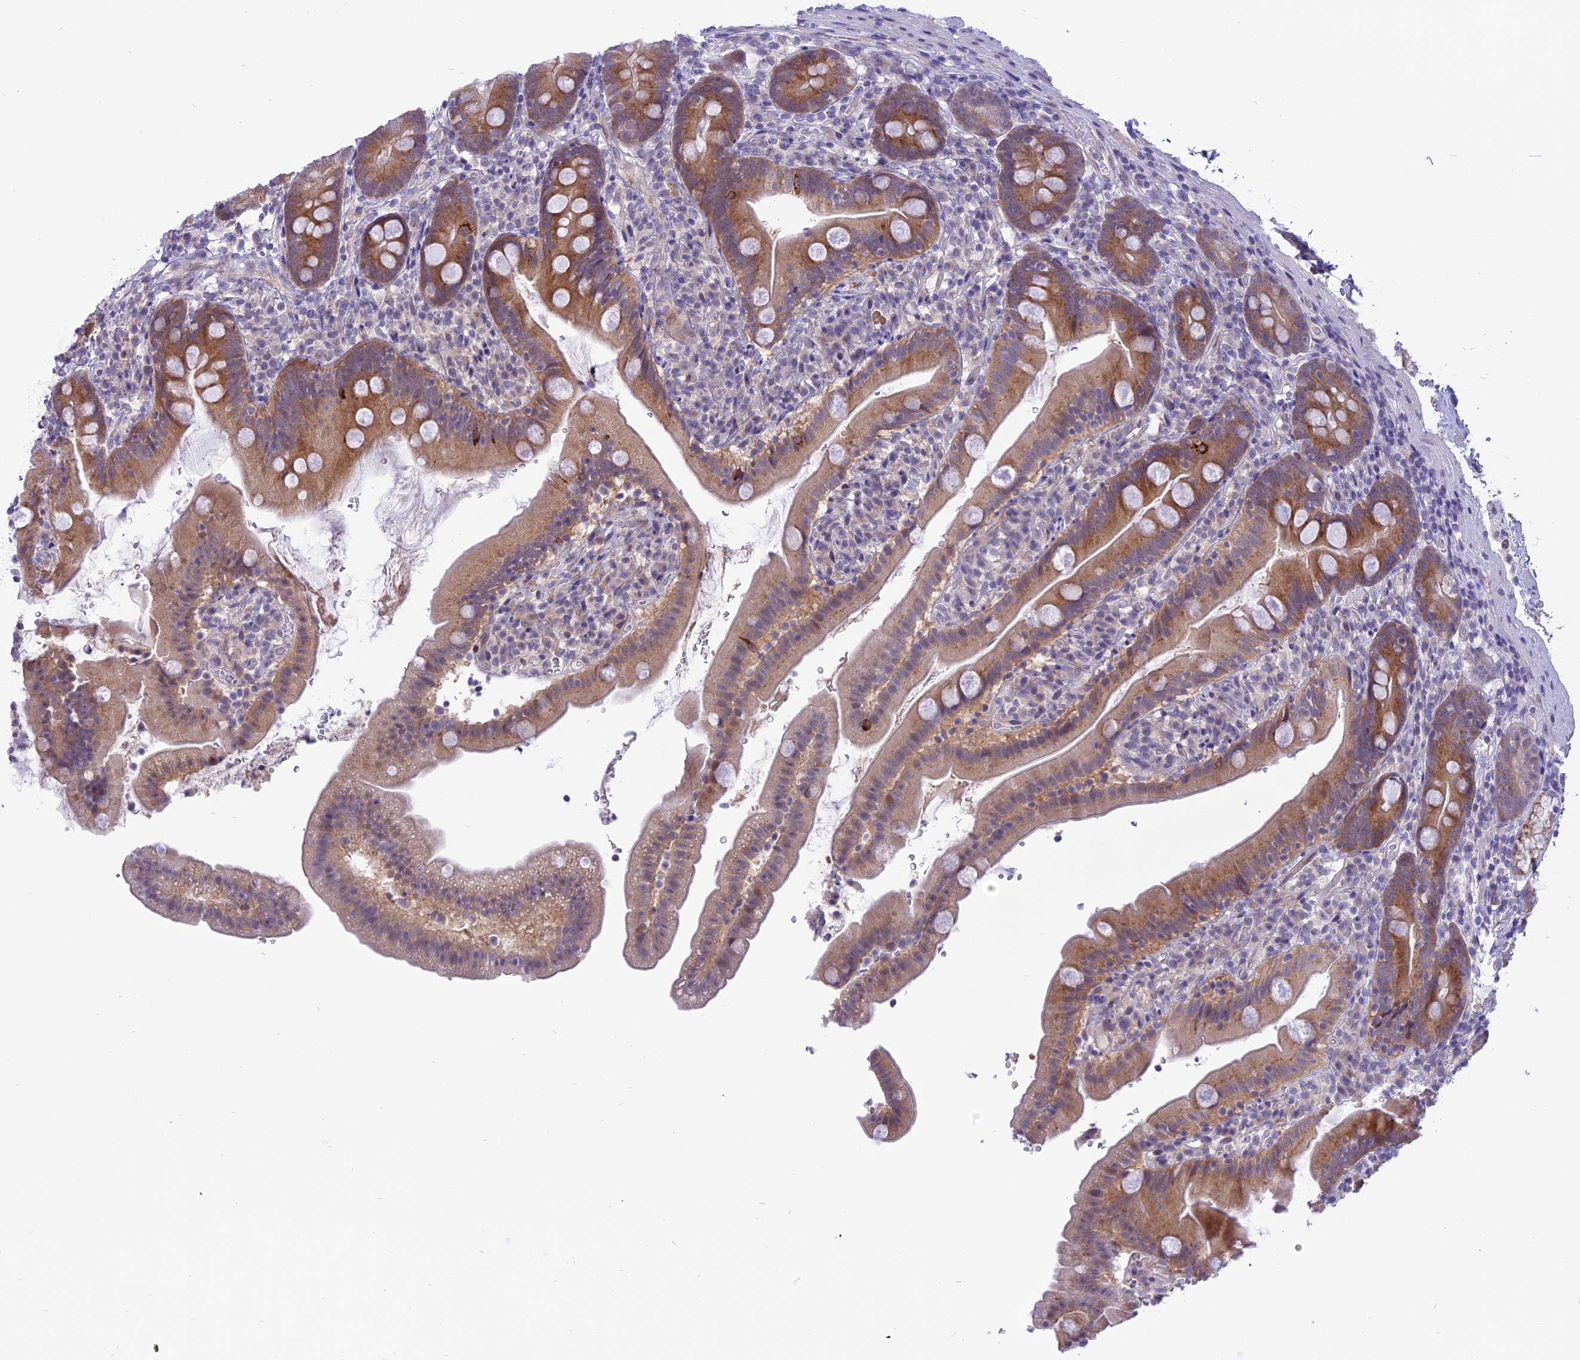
{"staining": {"intensity": "moderate", "quantity": ">75%", "location": "cytoplasmic/membranous"}, "tissue": "duodenum", "cell_type": "Glandular cells", "image_type": "normal", "snomed": [{"axis": "morphology", "description": "Normal tissue, NOS"}, {"axis": "topography", "description": "Duodenum"}], "caption": "Immunohistochemistry (IHC) of normal human duodenum demonstrates medium levels of moderate cytoplasmic/membranous expression in approximately >75% of glandular cells. (Brightfield microscopy of DAB IHC at high magnification).", "gene": "ZNF837", "patient": {"sex": "female", "age": 67}}